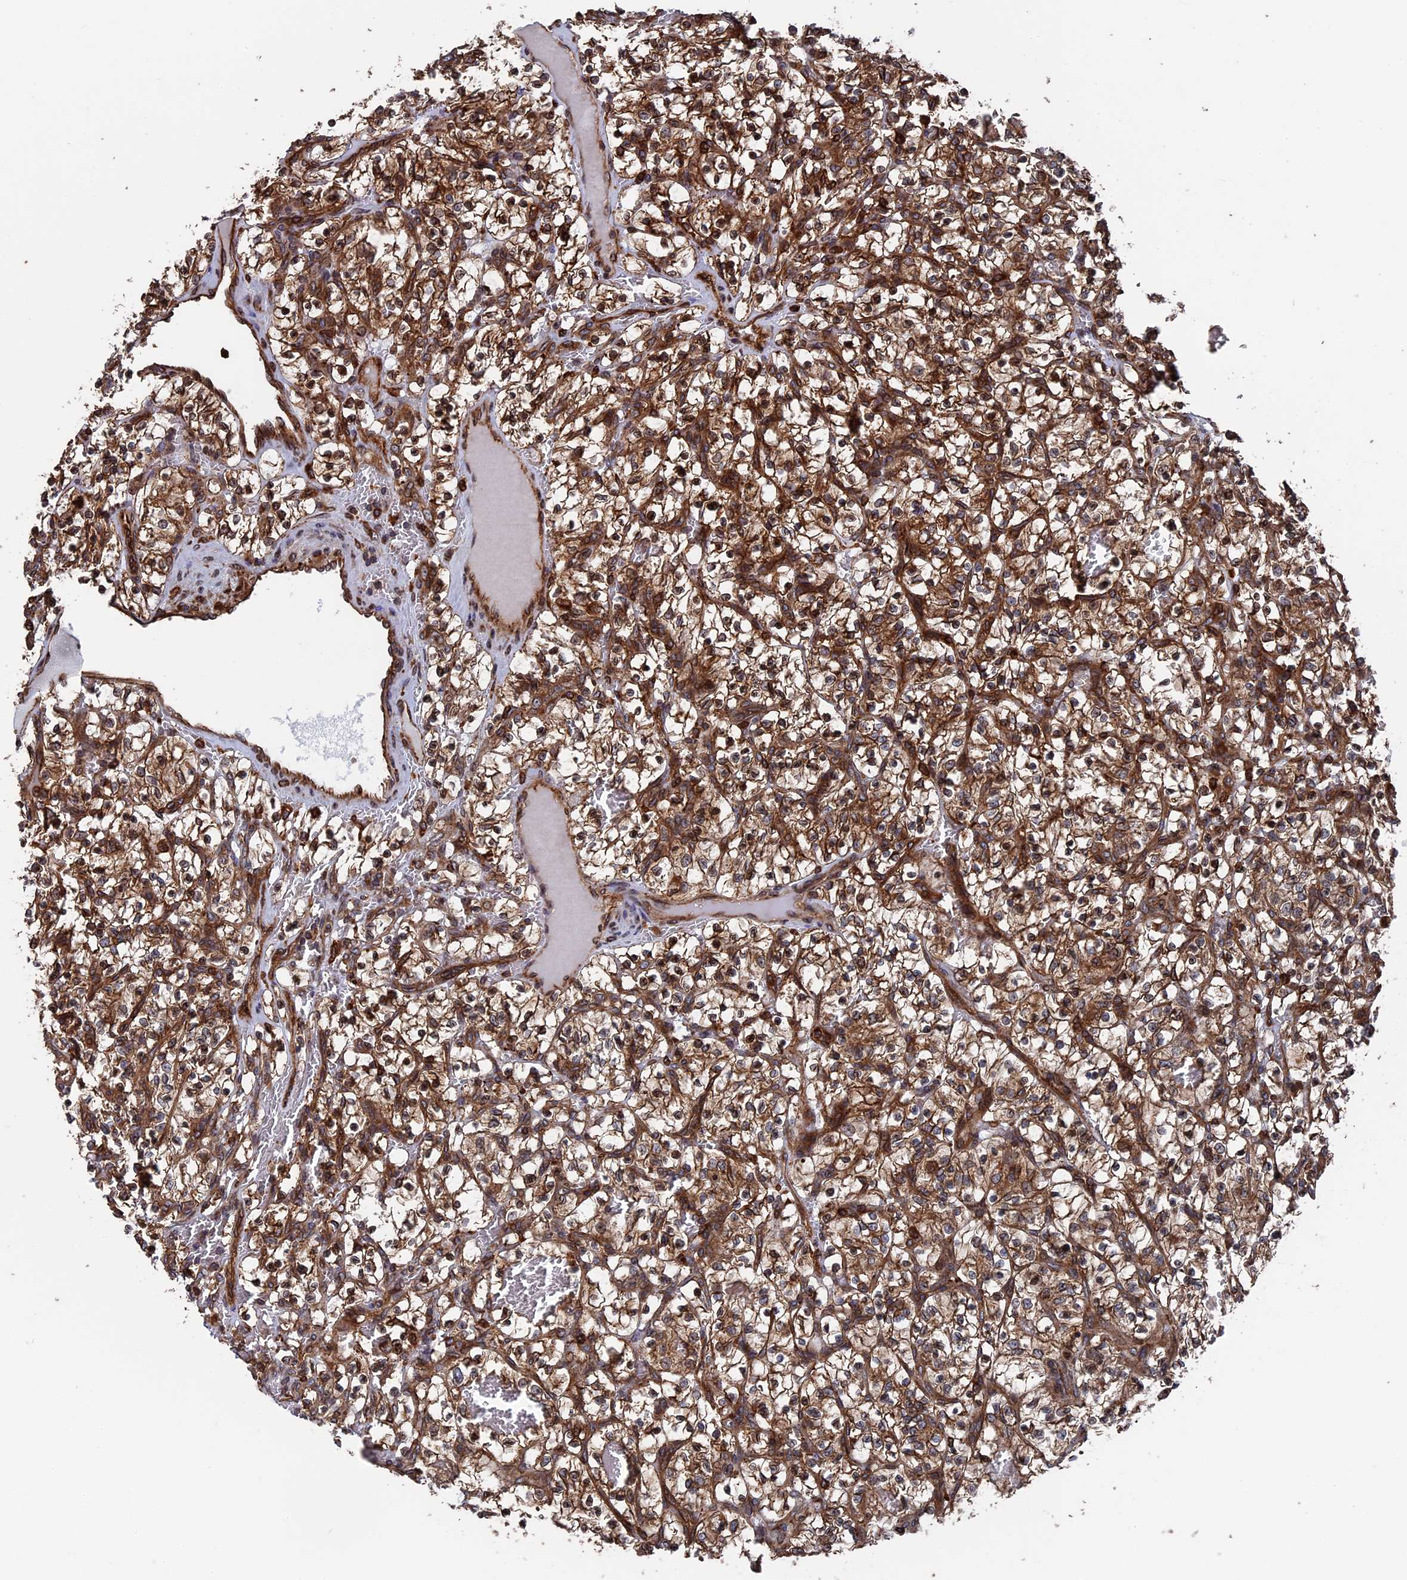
{"staining": {"intensity": "strong", "quantity": ">75%", "location": "cytoplasmic/membranous,nuclear"}, "tissue": "renal cancer", "cell_type": "Tumor cells", "image_type": "cancer", "snomed": [{"axis": "morphology", "description": "Adenocarcinoma, NOS"}, {"axis": "topography", "description": "Kidney"}], "caption": "Immunohistochemical staining of renal cancer exhibits high levels of strong cytoplasmic/membranous and nuclear protein expression in approximately >75% of tumor cells. Using DAB (3,3'-diaminobenzidine) (brown) and hematoxylin (blue) stains, captured at high magnification using brightfield microscopy.", "gene": "RPUSD1", "patient": {"sex": "female", "age": 57}}